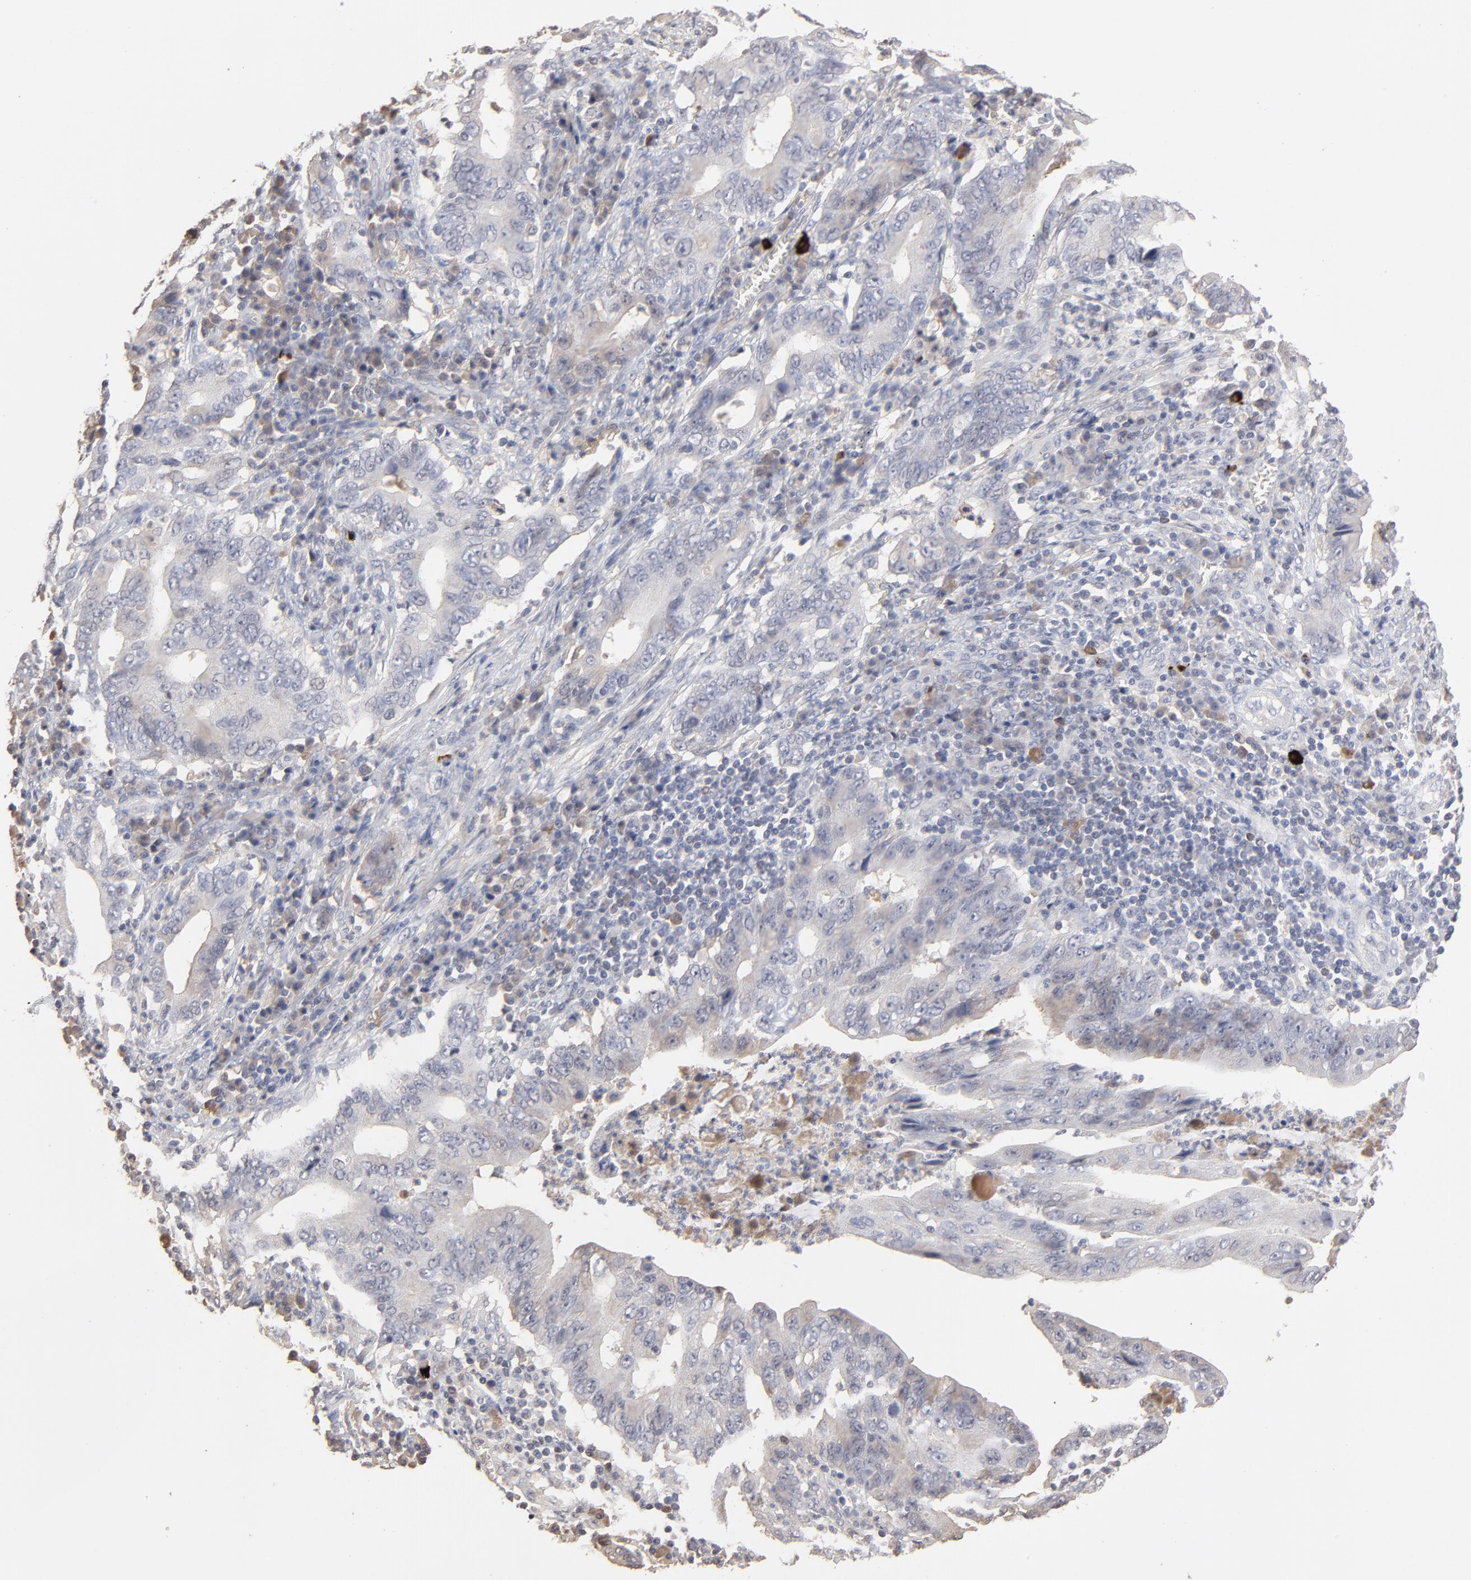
{"staining": {"intensity": "negative", "quantity": "none", "location": "none"}, "tissue": "stomach cancer", "cell_type": "Tumor cells", "image_type": "cancer", "snomed": [{"axis": "morphology", "description": "Adenocarcinoma, NOS"}, {"axis": "topography", "description": "Stomach, upper"}], "caption": "High magnification brightfield microscopy of stomach adenocarcinoma stained with DAB (3,3'-diaminobenzidine) (brown) and counterstained with hematoxylin (blue): tumor cells show no significant staining.", "gene": "VPREB3", "patient": {"sex": "male", "age": 63}}